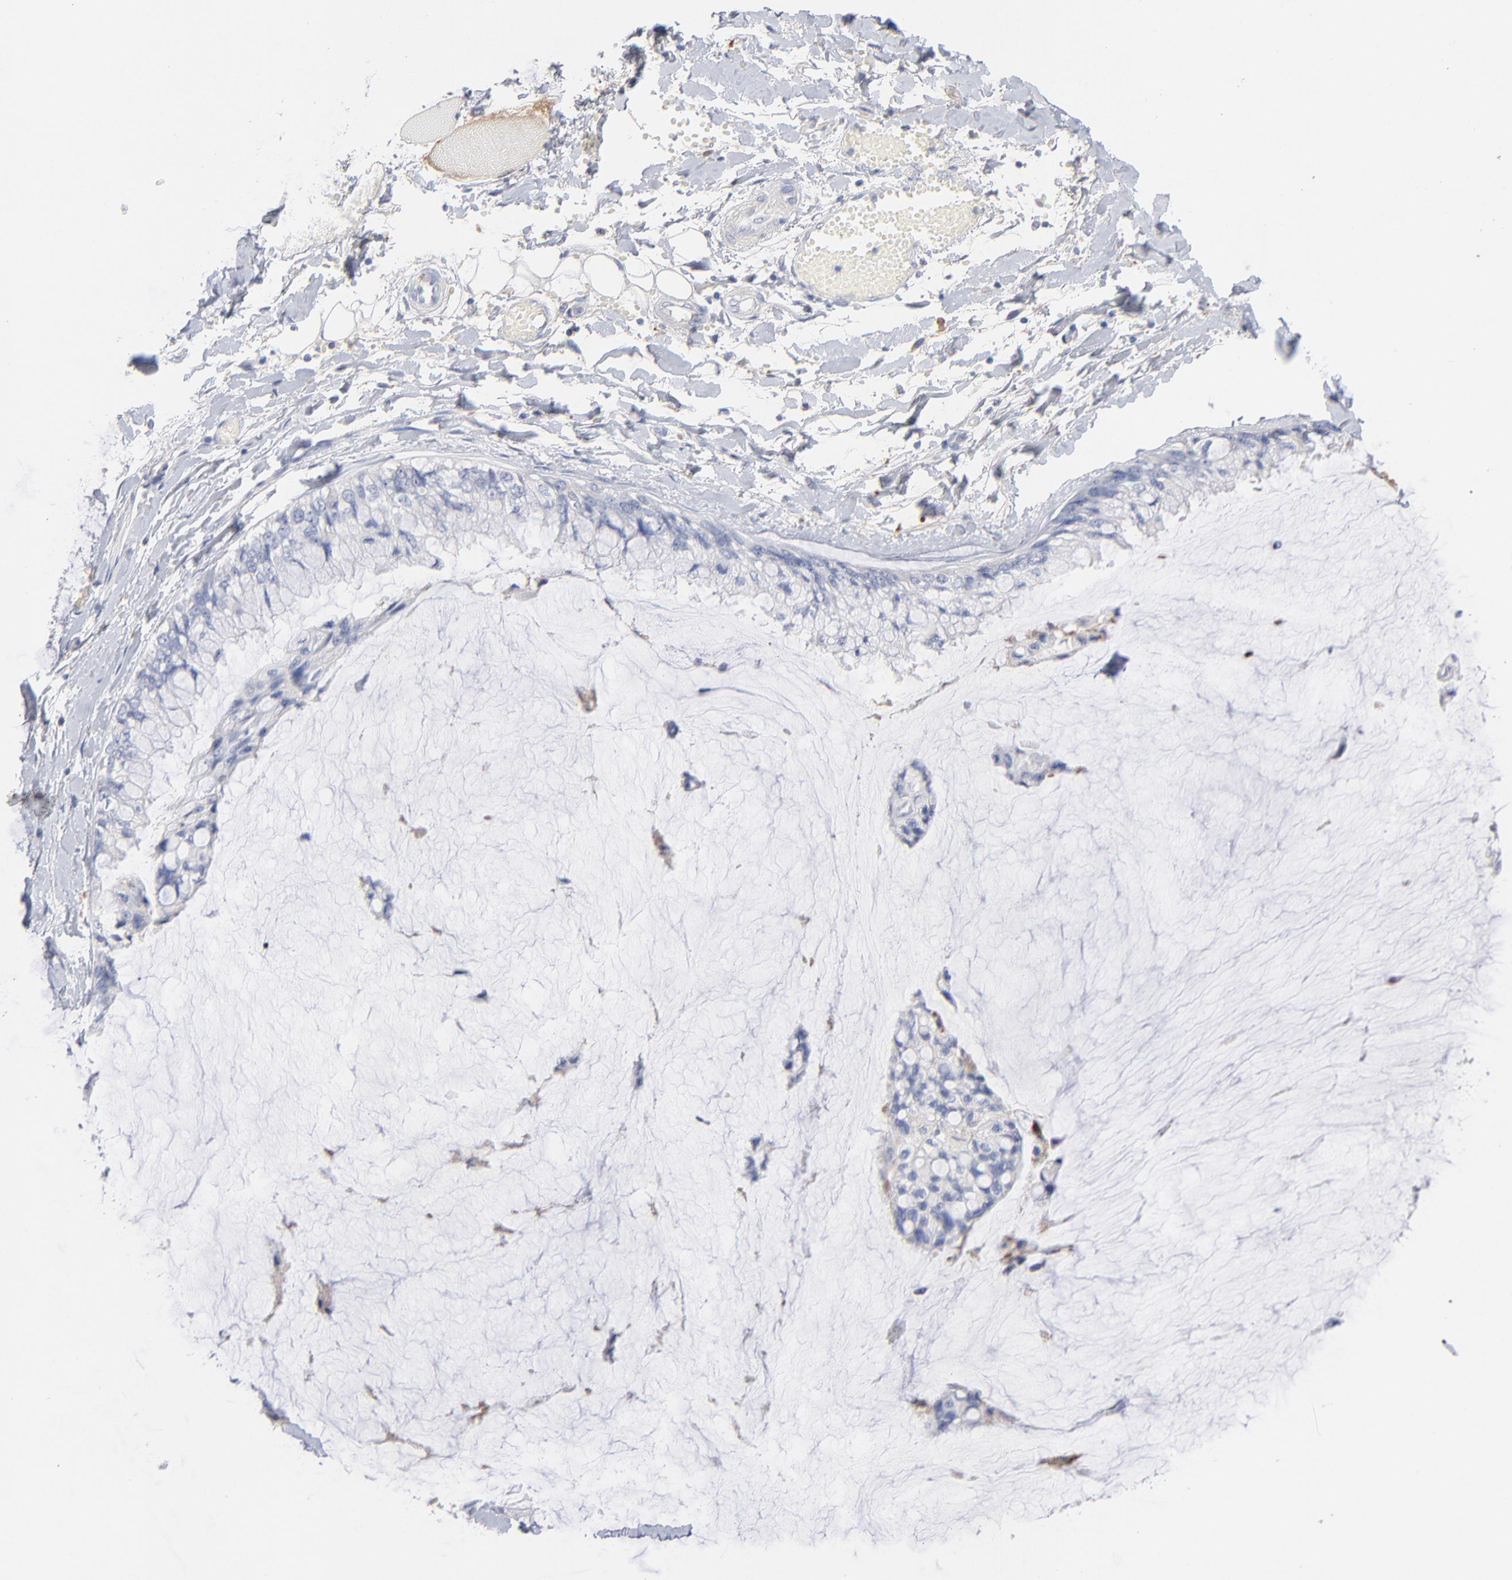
{"staining": {"intensity": "negative", "quantity": "none", "location": "none"}, "tissue": "ovarian cancer", "cell_type": "Tumor cells", "image_type": "cancer", "snomed": [{"axis": "morphology", "description": "Cystadenocarcinoma, mucinous, NOS"}, {"axis": "topography", "description": "Ovary"}], "caption": "Immunohistochemical staining of human ovarian cancer (mucinous cystadenocarcinoma) displays no significant staining in tumor cells.", "gene": "F12", "patient": {"sex": "female", "age": 39}}